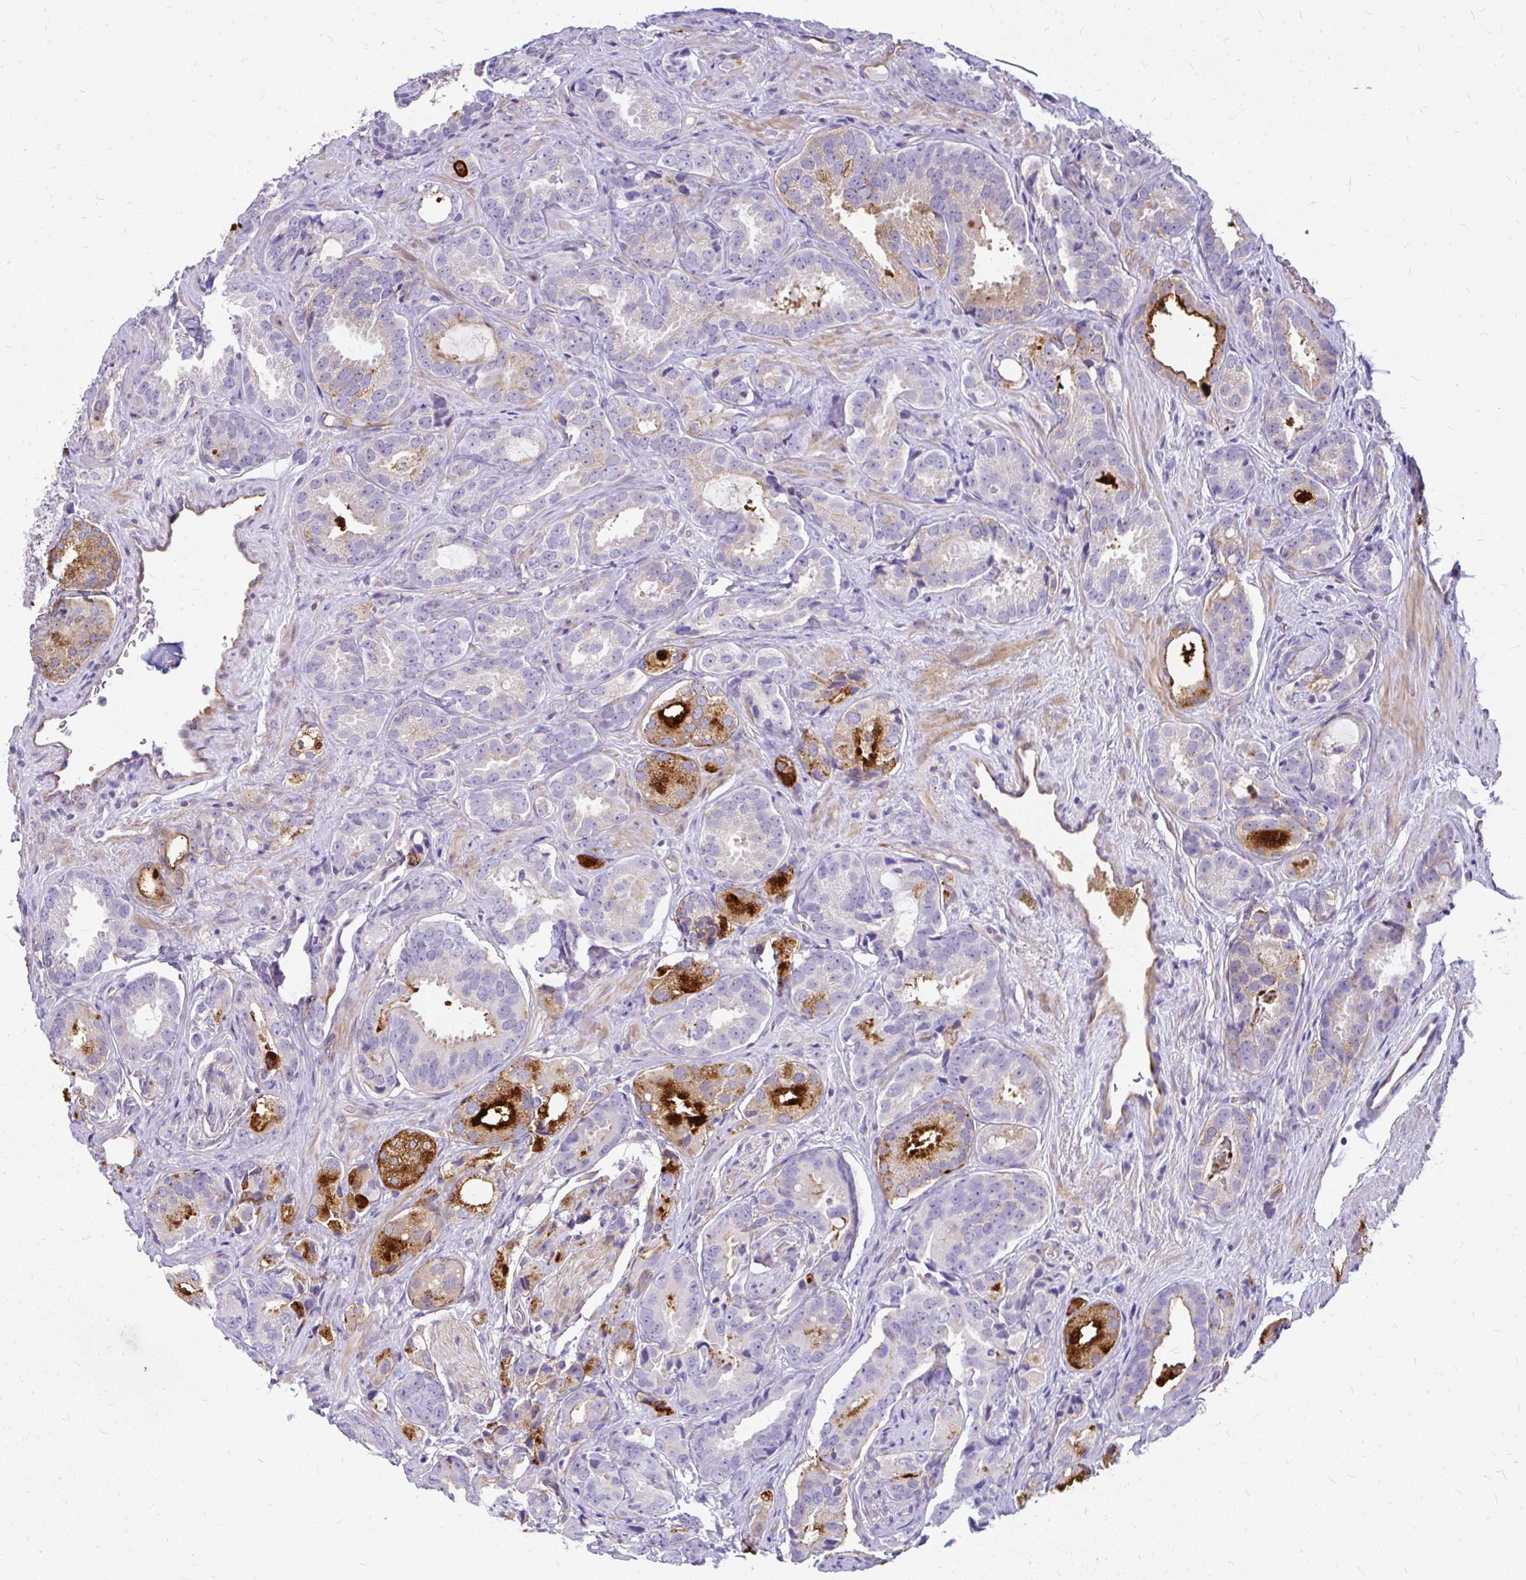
{"staining": {"intensity": "strong", "quantity": "<25%", "location": "cytoplasmic/membranous"}, "tissue": "prostate cancer", "cell_type": "Tumor cells", "image_type": "cancer", "snomed": [{"axis": "morphology", "description": "Adenocarcinoma, High grade"}, {"axis": "topography", "description": "Prostate"}], "caption": "Adenocarcinoma (high-grade) (prostate) stained with a protein marker reveals strong staining in tumor cells.", "gene": "FAM83C", "patient": {"sex": "male", "age": 71}}